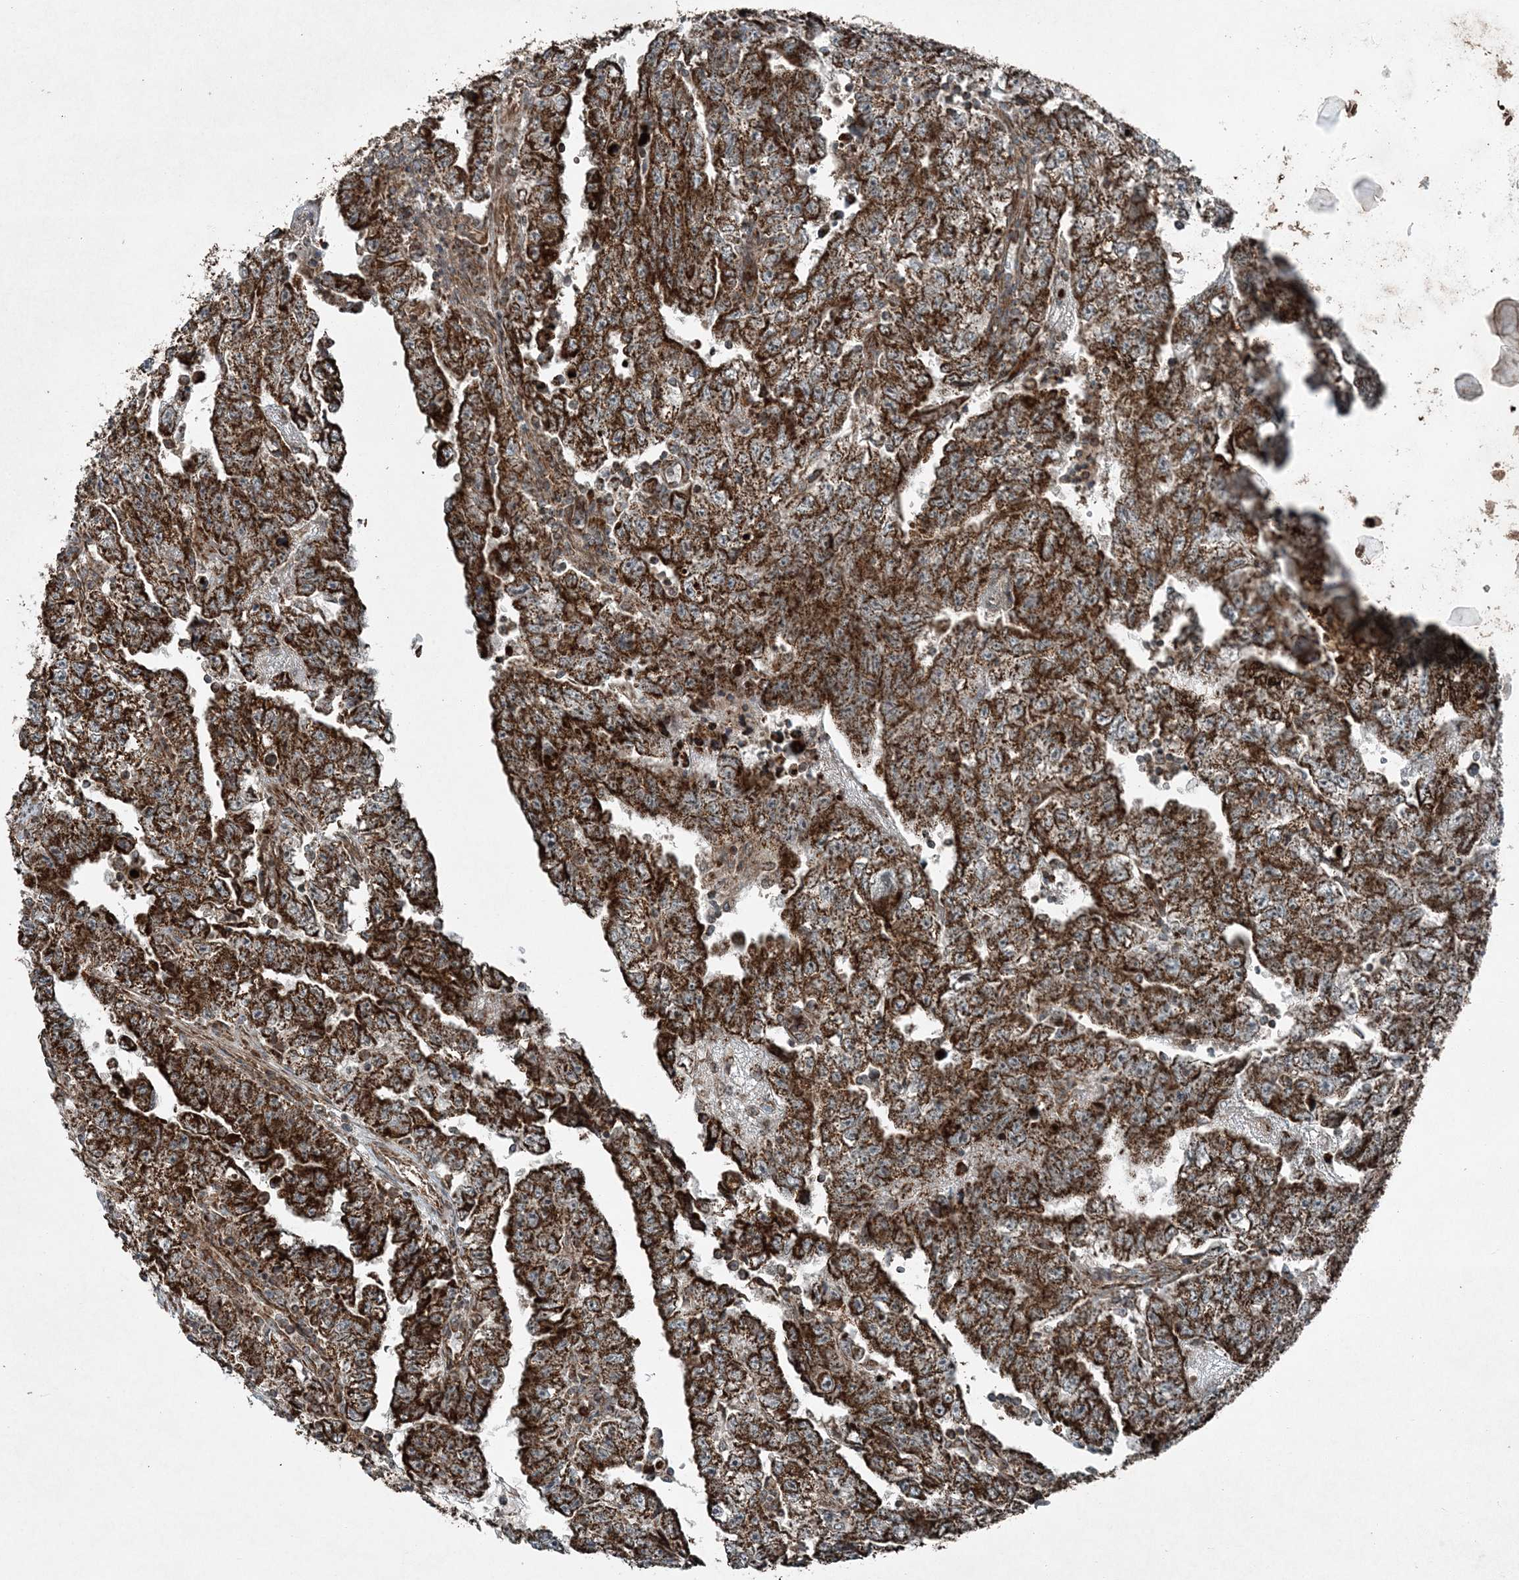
{"staining": {"intensity": "strong", "quantity": ">75%", "location": "cytoplasmic/membranous"}, "tissue": "testis cancer", "cell_type": "Tumor cells", "image_type": "cancer", "snomed": [{"axis": "morphology", "description": "Carcinoma, Embryonal, NOS"}, {"axis": "topography", "description": "Testis"}], "caption": "Testis cancer stained with a brown dye demonstrates strong cytoplasmic/membranous positive expression in about >75% of tumor cells.", "gene": "COPS7B", "patient": {"sex": "male", "age": 25}}